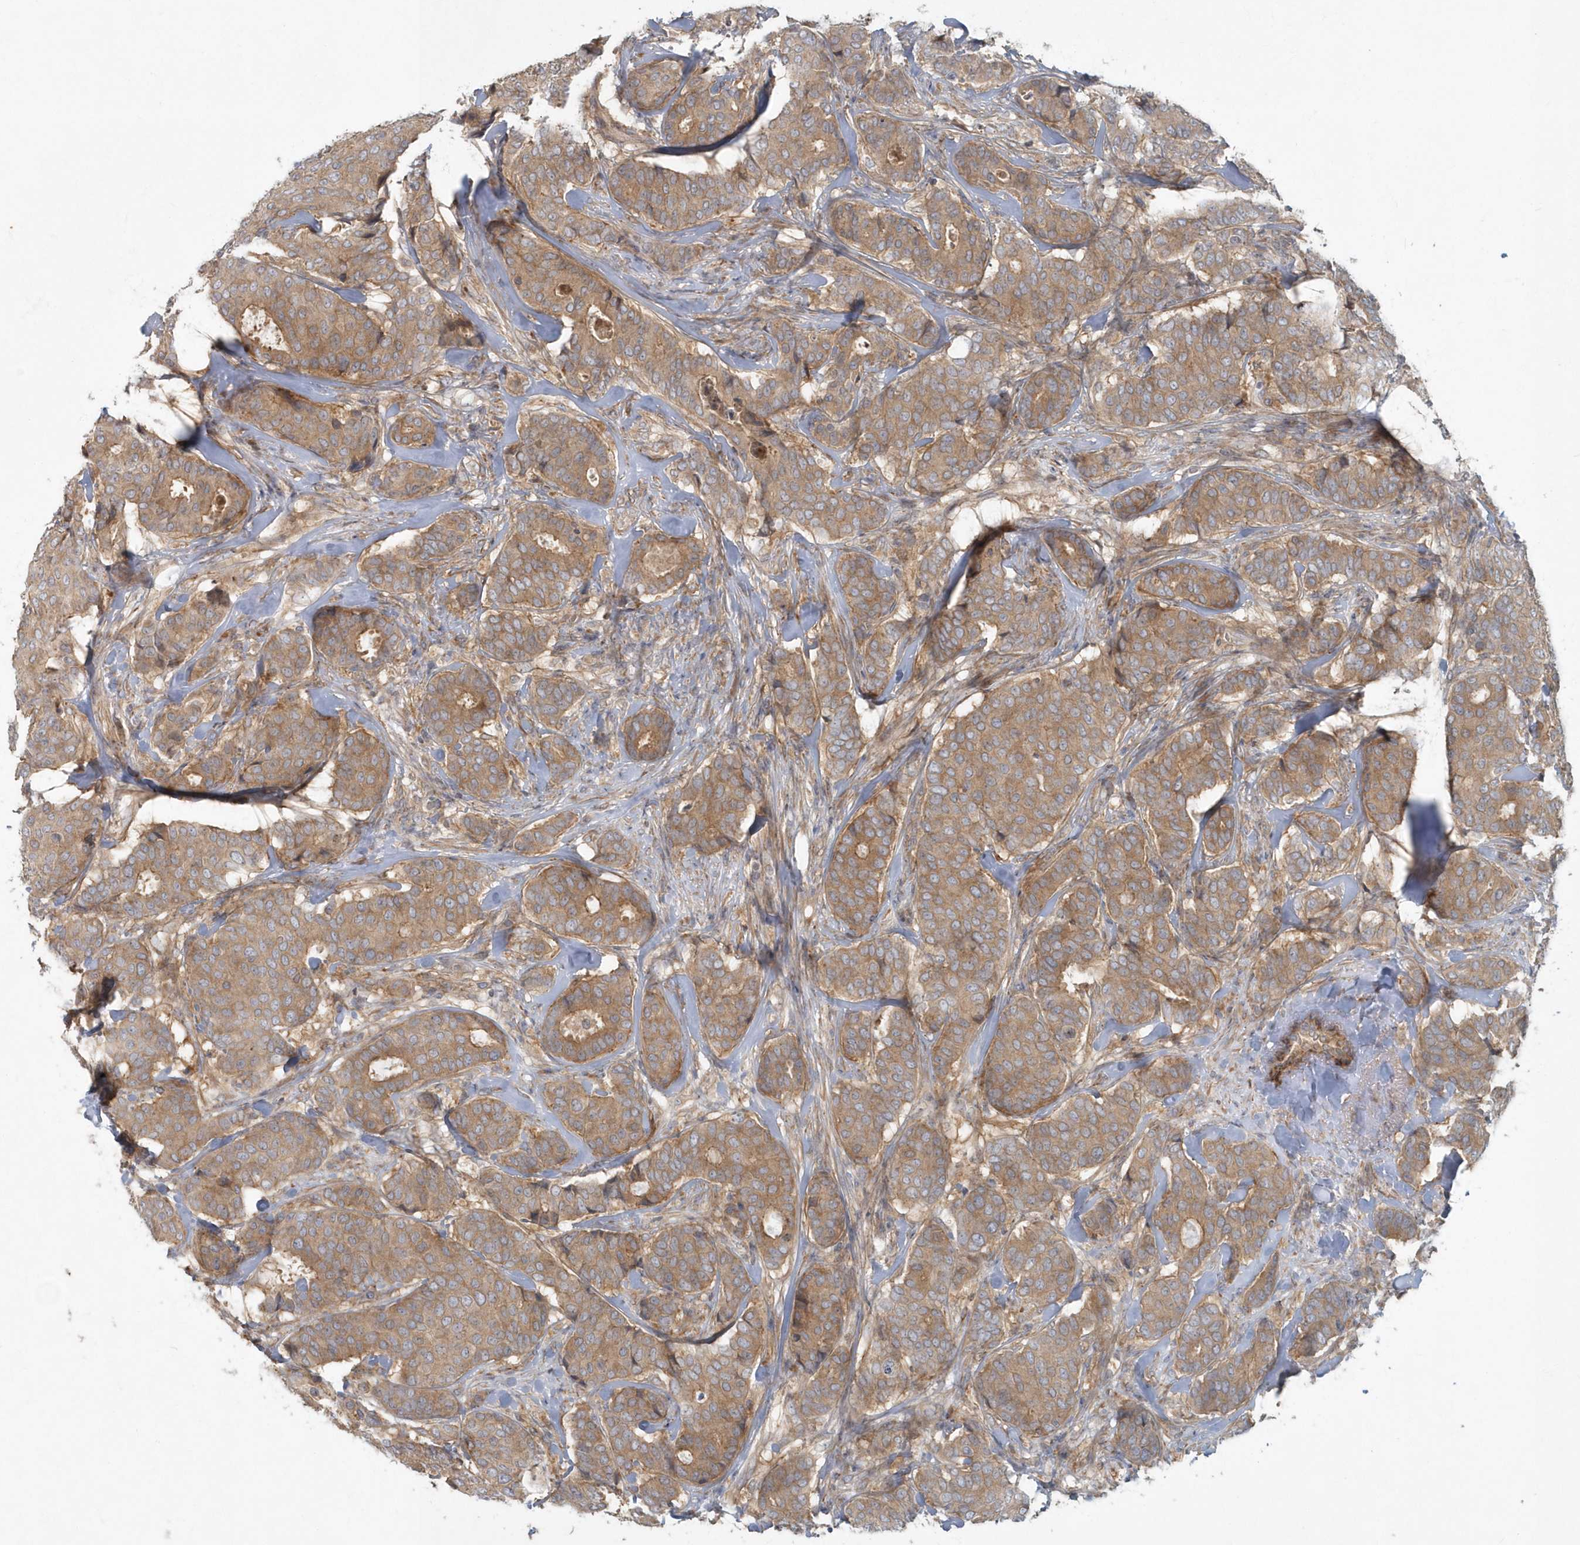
{"staining": {"intensity": "moderate", "quantity": ">75%", "location": "cytoplasmic/membranous"}, "tissue": "breast cancer", "cell_type": "Tumor cells", "image_type": "cancer", "snomed": [{"axis": "morphology", "description": "Duct carcinoma"}, {"axis": "topography", "description": "Breast"}], "caption": "Protein expression analysis of breast infiltrating ductal carcinoma demonstrates moderate cytoplasmic/membranous staining in approximately >75% of tumor cells.", "gene": "ARHGEF38", "patient": {"sex": "female", "age": 75}}